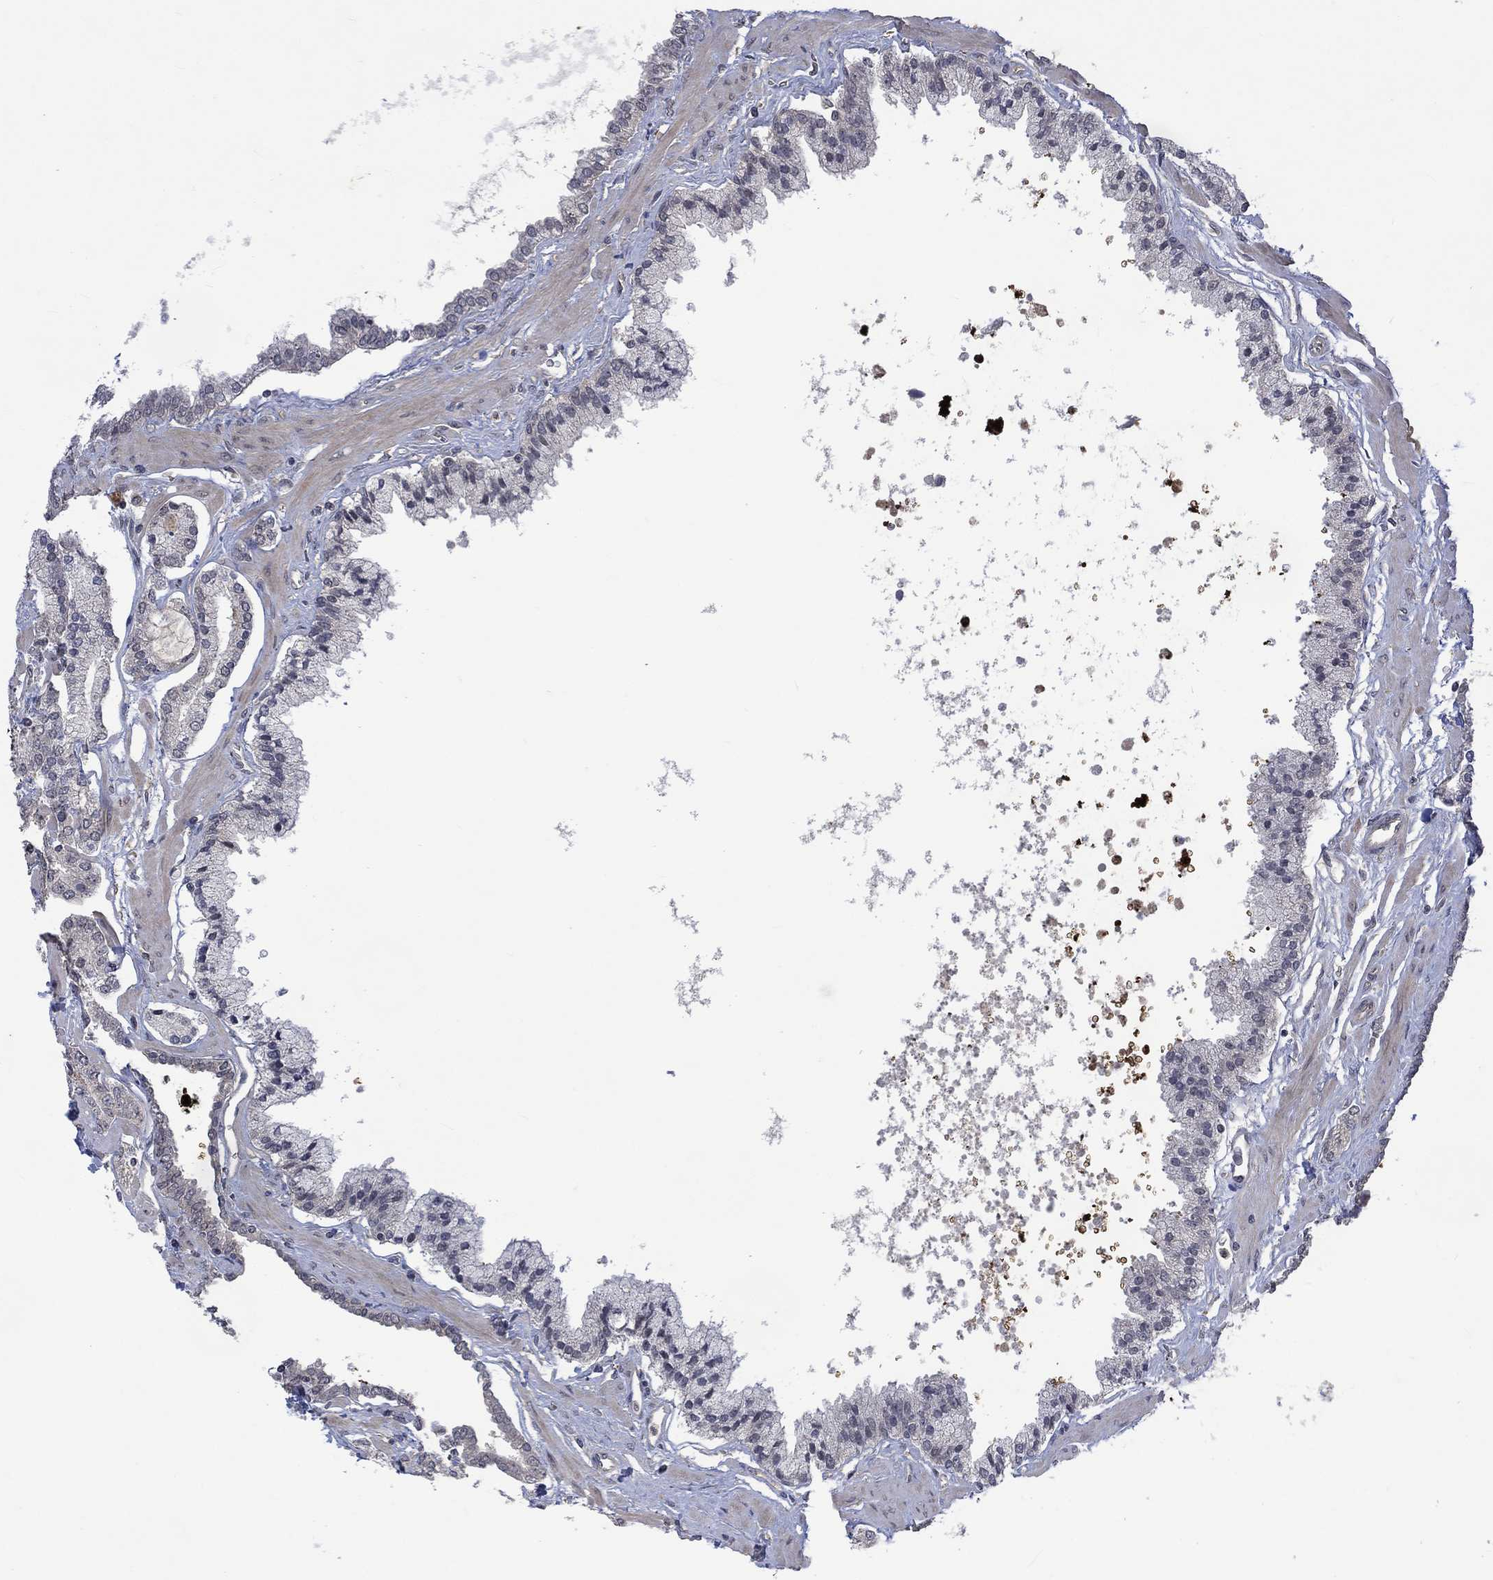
{"staining": {"intensity": "negative", "quantity": "none", "location": "none"}, "tissue": "prostate cancer", "cell_type": "Tumor cells", "image_type": "cancer", "snomed": [{"axis": "morphology", "description": "Adenocarcinoma, NOS"}, {"axis": "topography", "description": "Prostate"}], "caption": "A micrograph of human prostate adenocarcinoma is negative for staining in tumor cells. (DAB immunohistochemistry, high magnification).", "gene": "GRIN2D", "patient": {"sex": "male", "age": 63}}